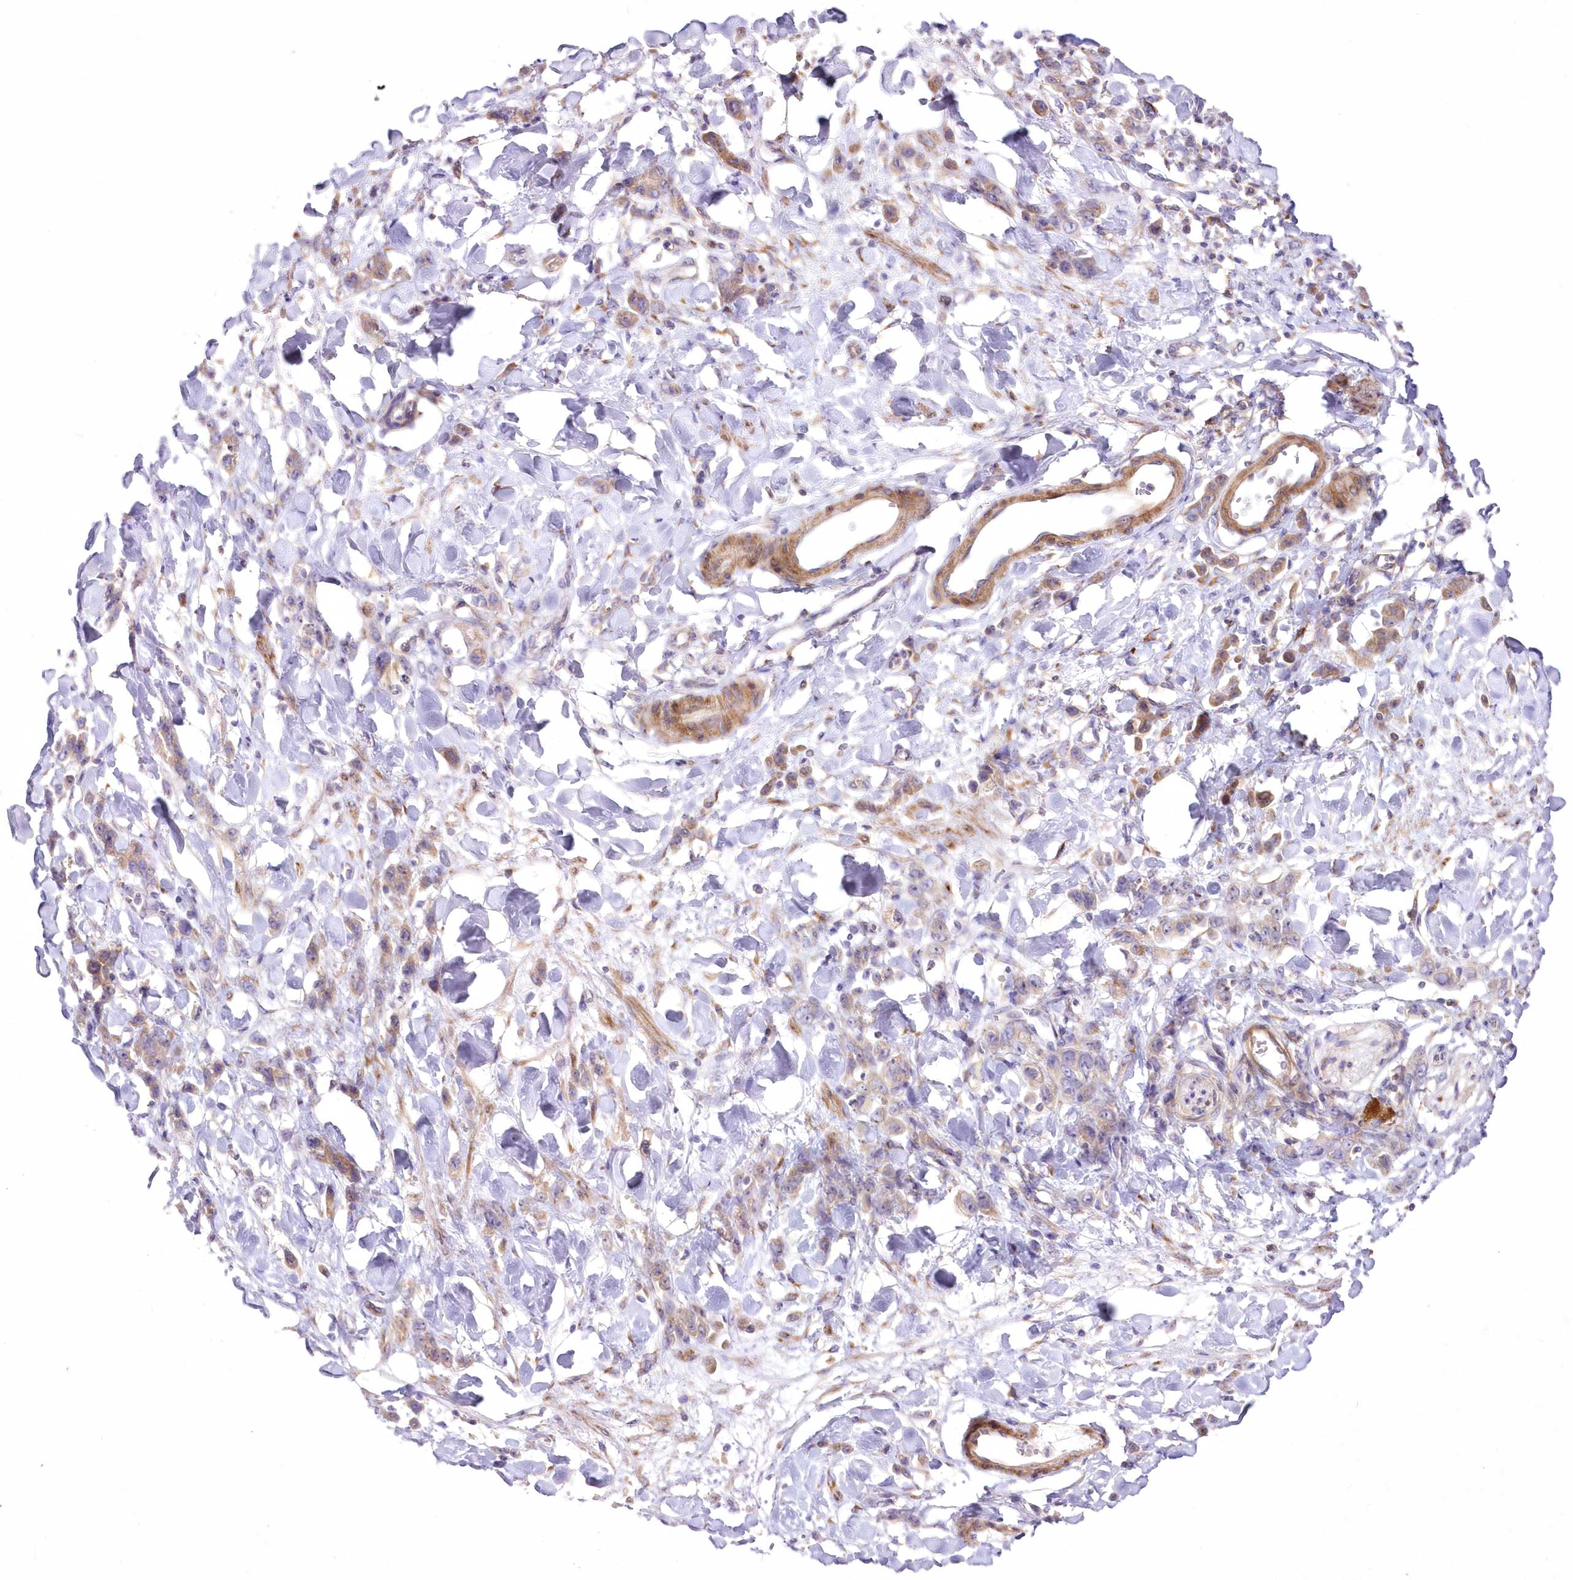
{"staining": {"intensity": "weak", "quantity": "25%-75%", "location": "cytoplasmic/membranous"}, "tissue": "stomach cancer", "cell_type": "Tumor cells", "image_type": "cancer", "snomed": [{"axis": "morphology", "description": "Normal tissue, NOS"}, {"axis": "morphology", "description": "Adenocarcinoma, NOS"}, {"axis": "topography", "description": "Stomach"}], "caption": "The immunohistochemical stain shows weak cytoplasmic/membranous expression in tumor cells of stomach cancer tissue.", "gene": "ARFGEF3", "patient": {"sex": "male", "age": 82}}